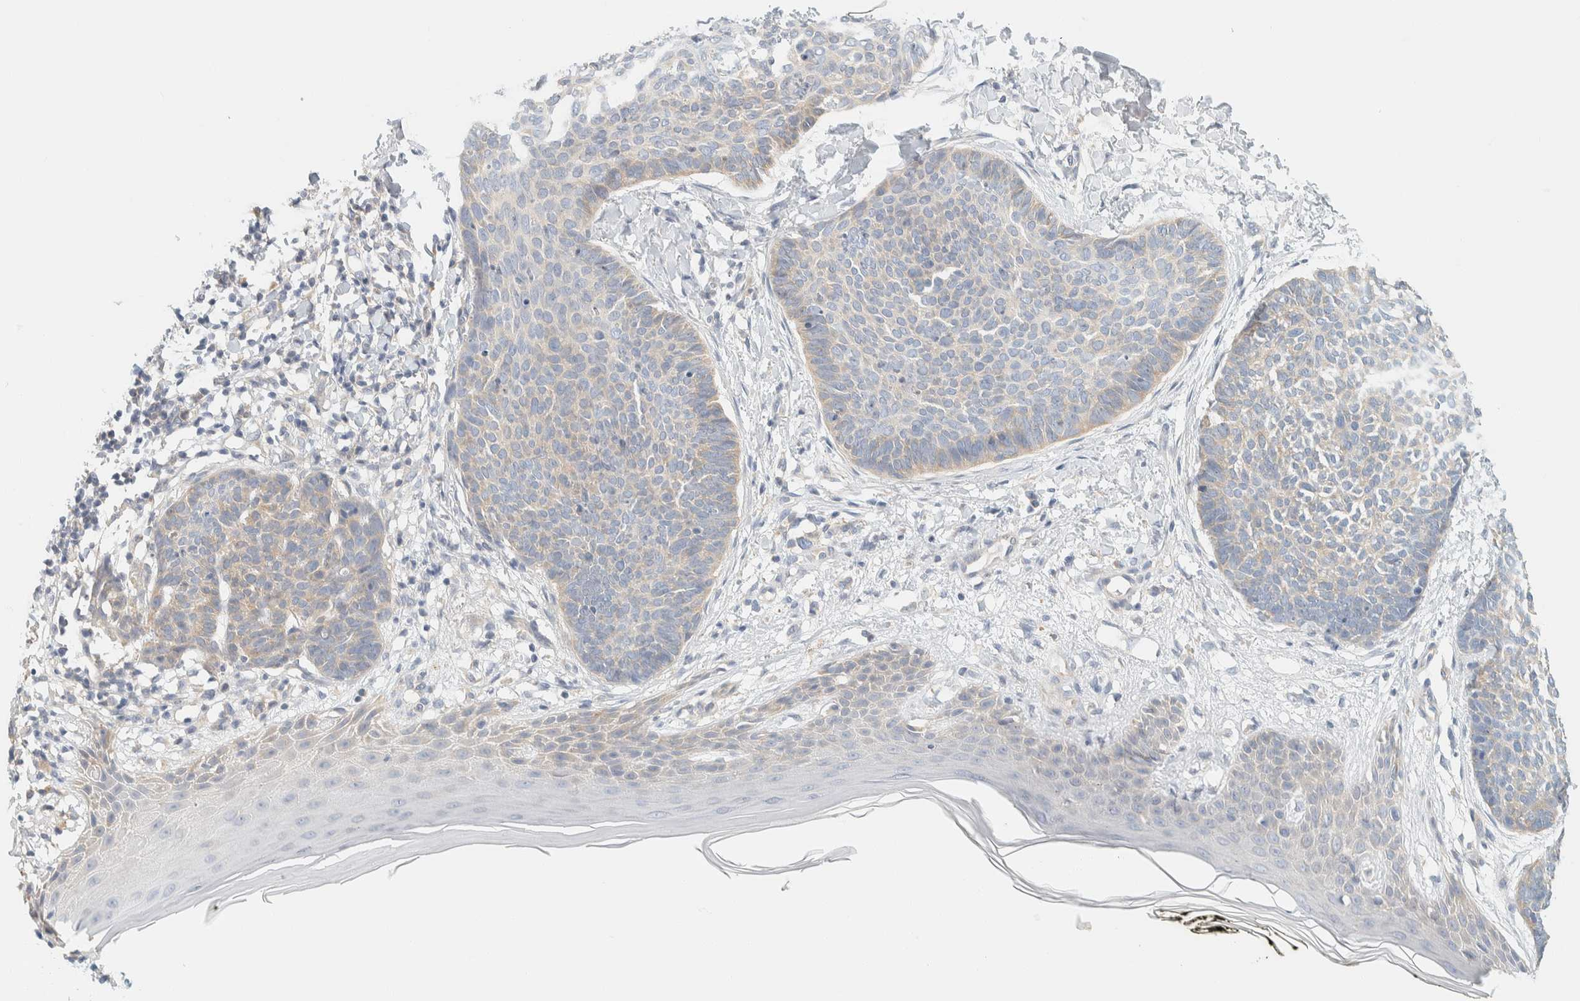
{"staining": {"intensity": "weak", "quantity": "<25%", "location": "cytoplasmic/membranous"}, "tissue": "skin cancer", "cell_type": "Tumor cells", "image_type": "cancer", "snomed": [{"axis": "morphology", "description": "Normal tissue, NOS"}, {"axis": "morphology", "description": "Basal cell carcinoma"}, {"axis": "topography", "description": "Skin"}], "caption": "Immunohistochemistry (IHC) image of skin cancer stained for a protein (brown), which displays no positivity in tumor cells. (DAB IHC, high magnification).", "gene": "PTGES3L-AARSD1", "patient": {"sex": "male", "age": 50}}